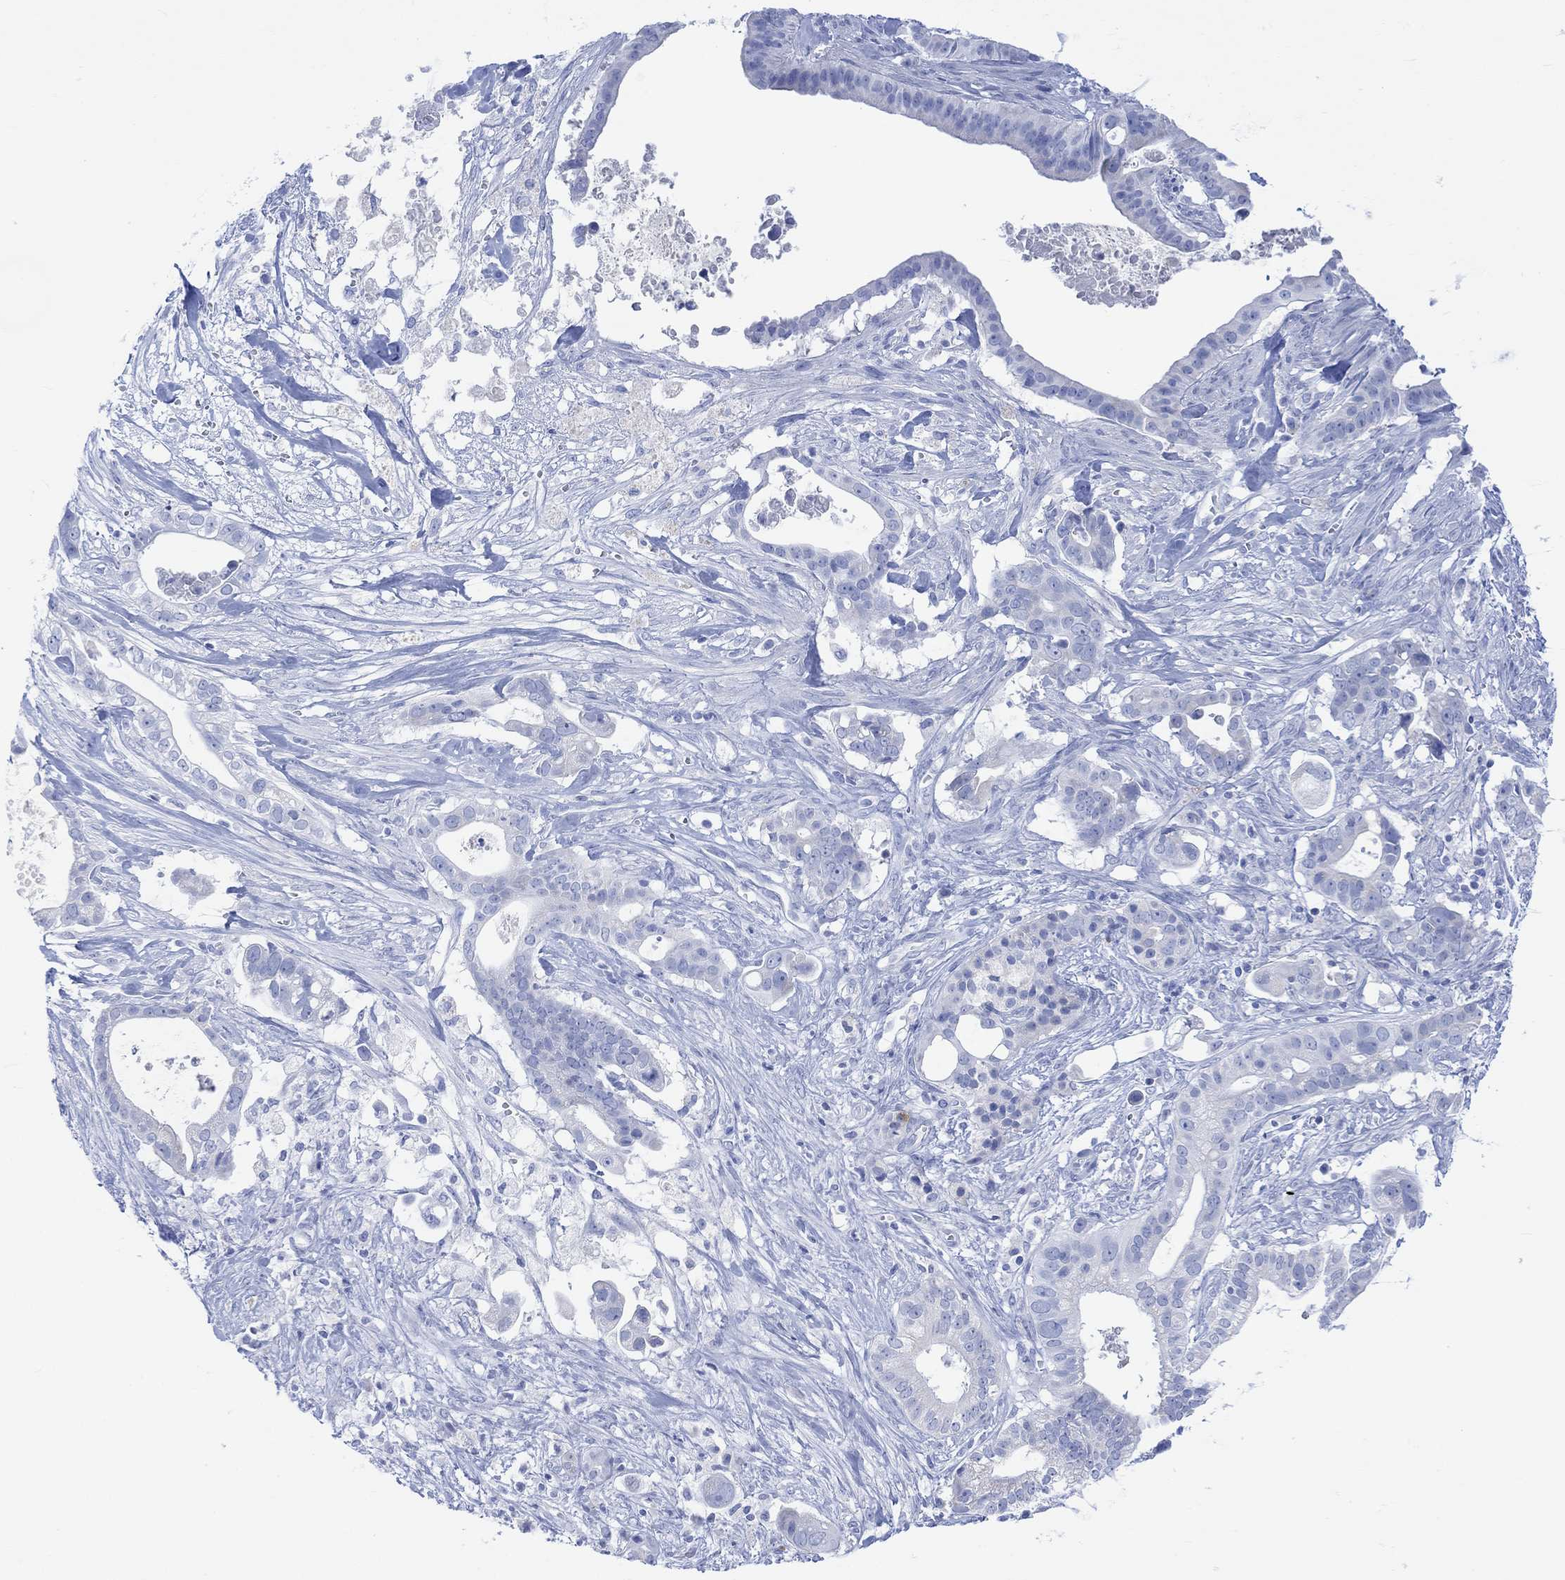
{"staining": {"intensity": "negative", "quantity": "none", "location": "none"}, "tissue": "pancreatic cancer", "cell_type": "Tumor cells", "image_type": "cancer", "snomed": [{"axis": "morphology", "description": "Adenocarcinoma, NOS"}, {"axis": "topography", "description": "Pancreas"}], "caption": "Tumor cells show no significant protein expression in pancreatic cancer.", "gene": "CALCA", "patient": {"sex": "male", "age": 61}}